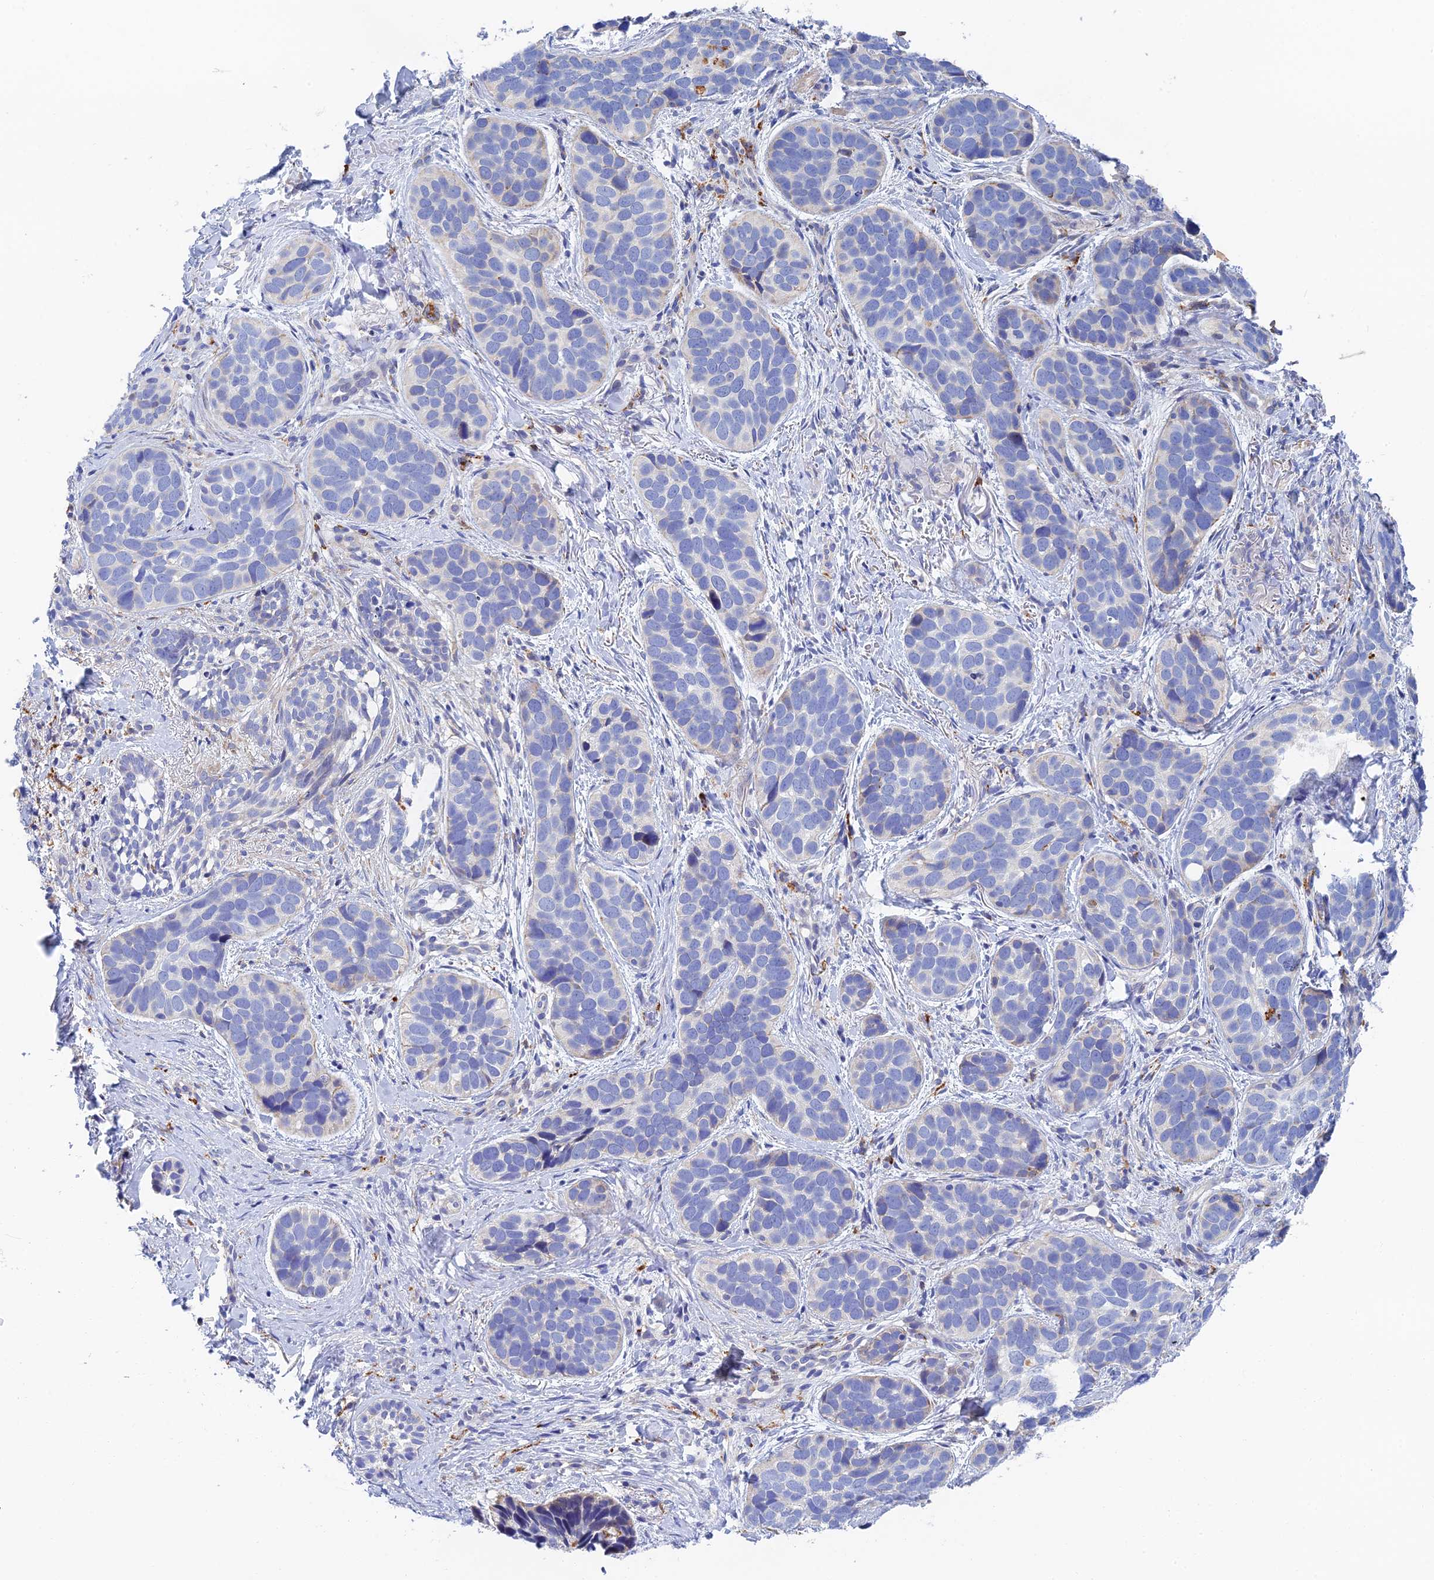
{"staining": {"intensity": "negative", "quantity": "none", "location": "none"}, "tissue": "skin cancer", "cell_type": "Tumor cells", "image_type": "cancer", "snomed": [{"axis": "morphology", "description": "Basal cell carcinoma"}, {"axis": "topography", "description": "Skin"}], "caption": "Immunohistochemistry (IHC) micrograph of human skin cancer stained for a protein (brown), which displays no staining in tumor cells.", "gene": "RPGRIP1L", "patient": {"sex": "male", "age": 71}}